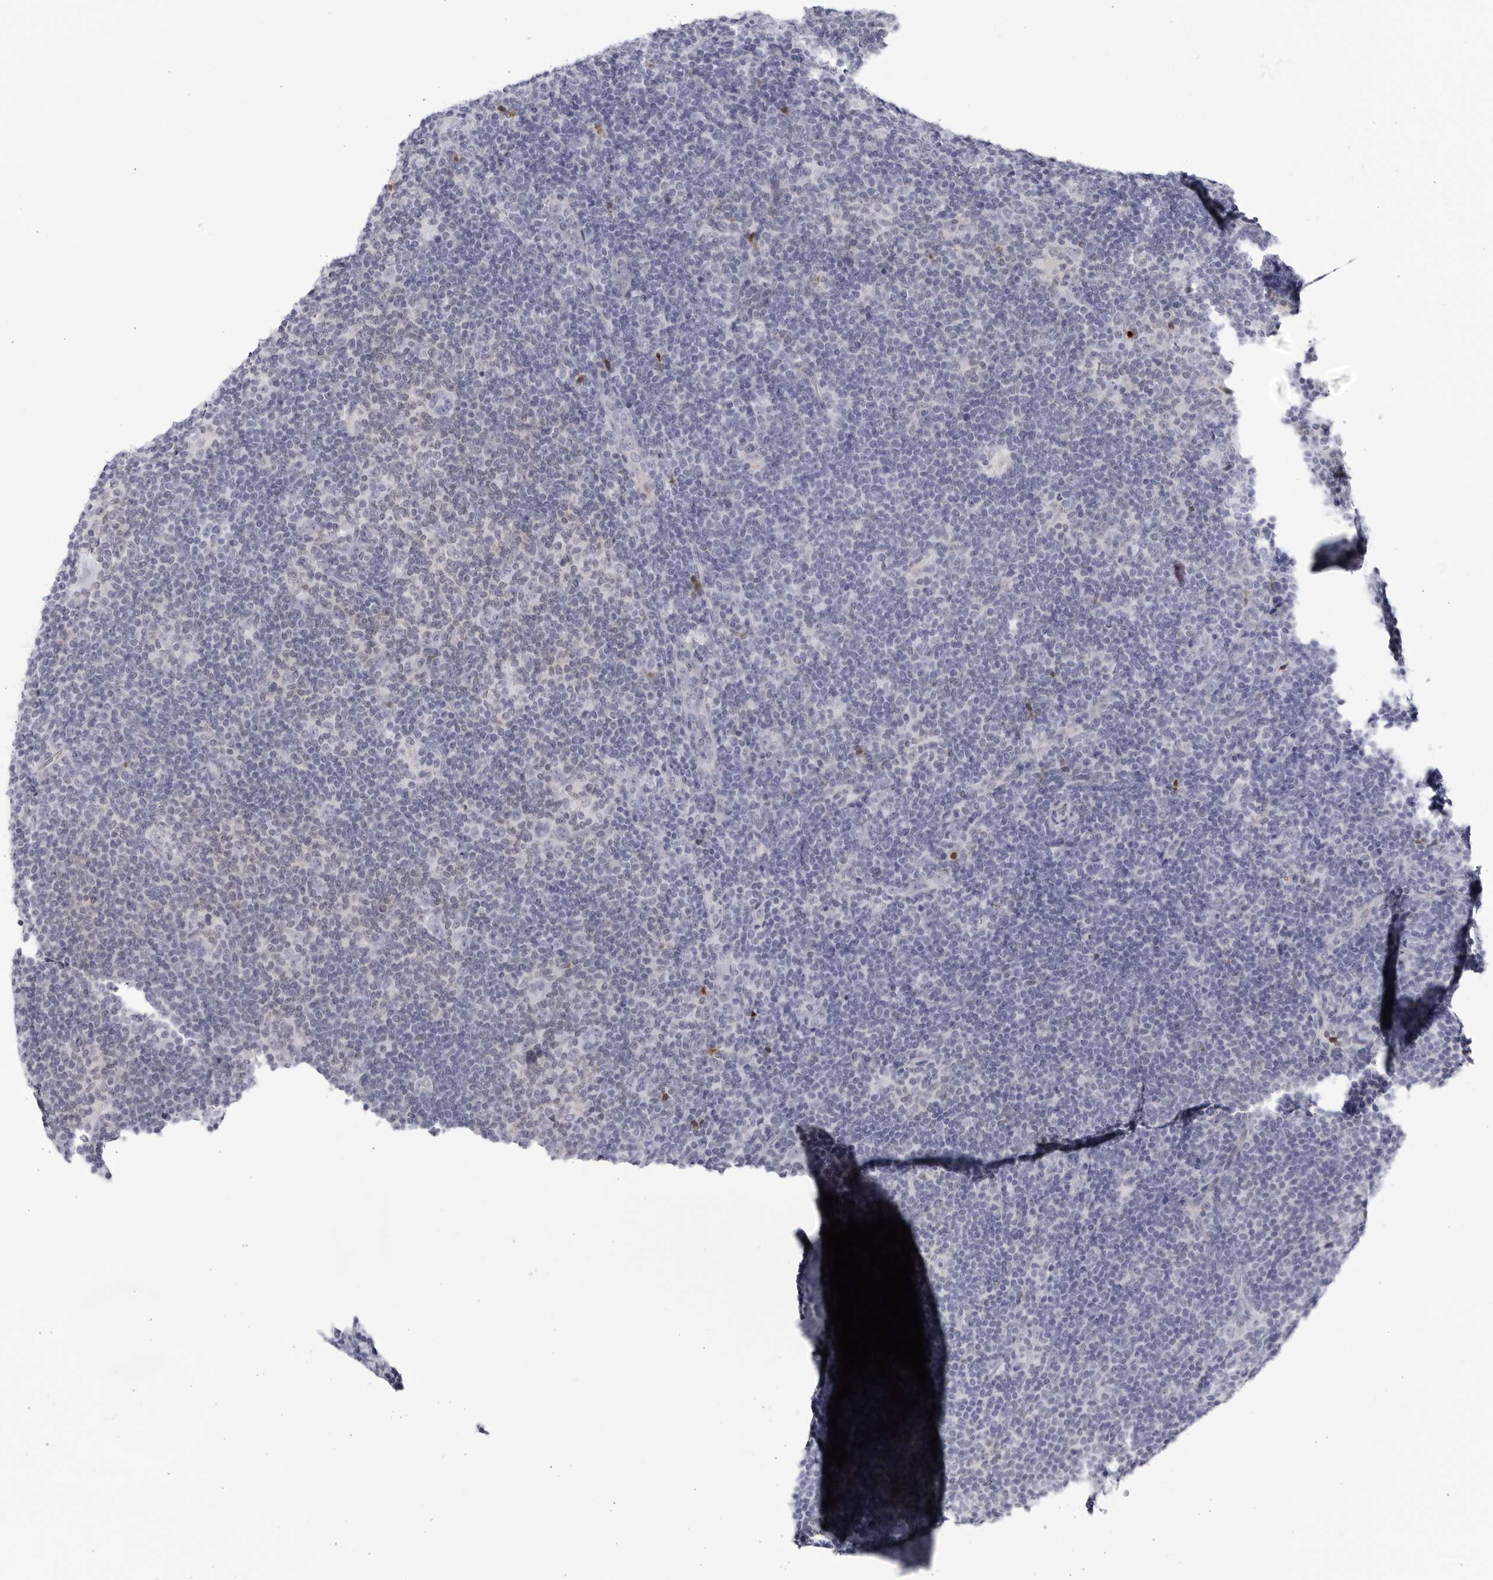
{"staining": {"intensity": "negative", "quantity": "none", "location": "none"}, "tissue": "lymphoma", "cell_type": "Tumor cells", "image_type": "cancer", "snomed": [{"axis": "morphology", "description": "Hodgkin's disease, NOS"}, {"axis": "topography", "description": "Lymph node"}], "caption": "DAB (3,3'-diaminobenzidine) immunohistochemical staining of Hodgkin's disease displays no significant positivity in tumor cells.", "gene": "CNBD1", "patient": {"sex": "female", "age": 57}}